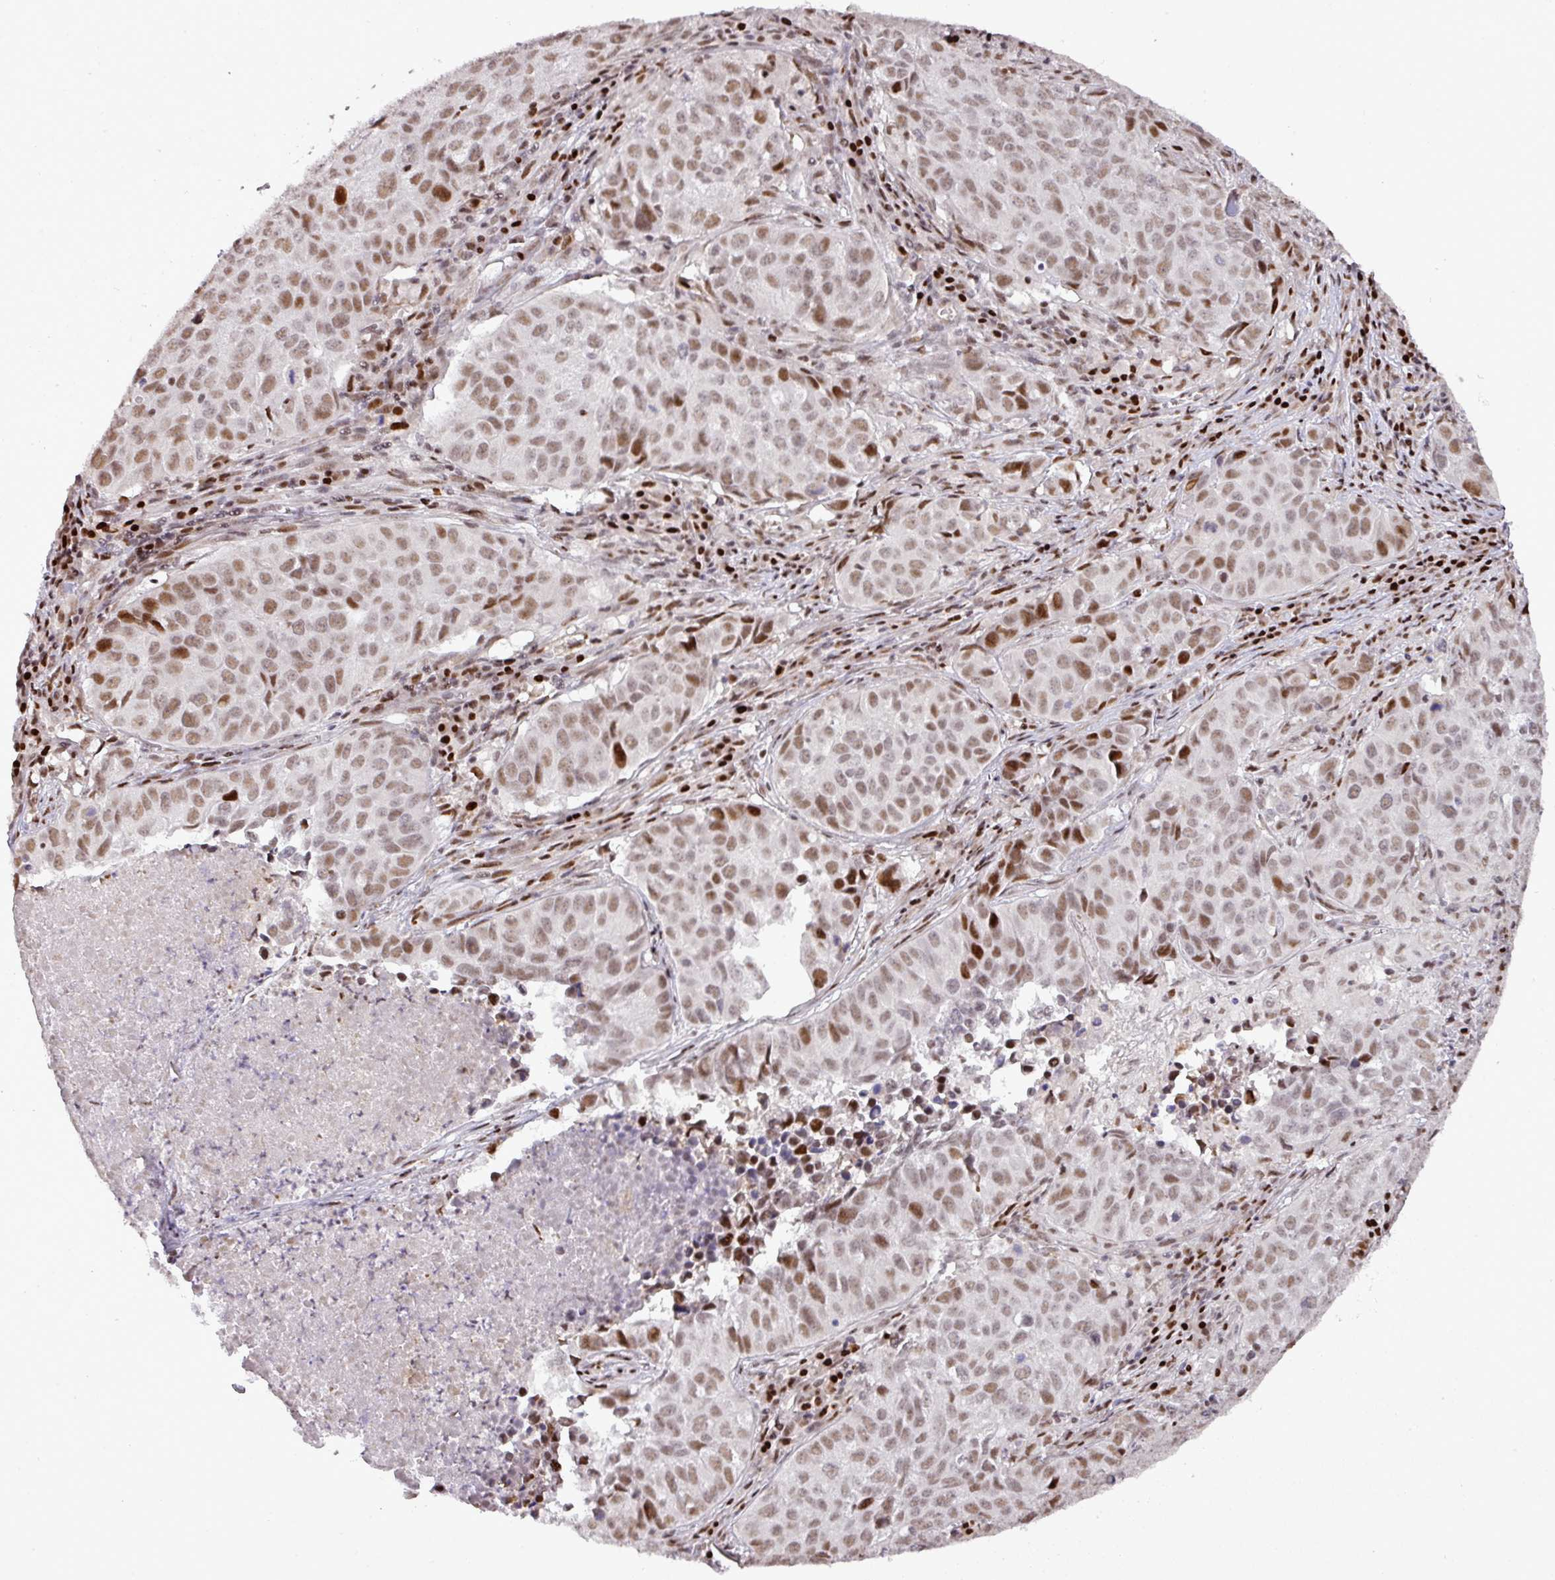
{"staining": {"intensity": "moderate", "quantity": ">75%", "location": "nuclear"}, "tissue": "lung cancer", "cell_type": "Tumor cells", "image_type": "cancer", "snomed": [{"axis": "morphology", "description": "Adenocarcinoma, NOS"}, {"axis": "topography", "description": "Lung"}], "caption": "Lung cancer (adenocarcinoma) stained for a protein displays moderate nuclear positivity in tumor cells. (DAB IHC, brown staining for protein, blue staining for nuclei).", "gene": "MYSM1", "patient": {"sex": "female", "age": 50}}